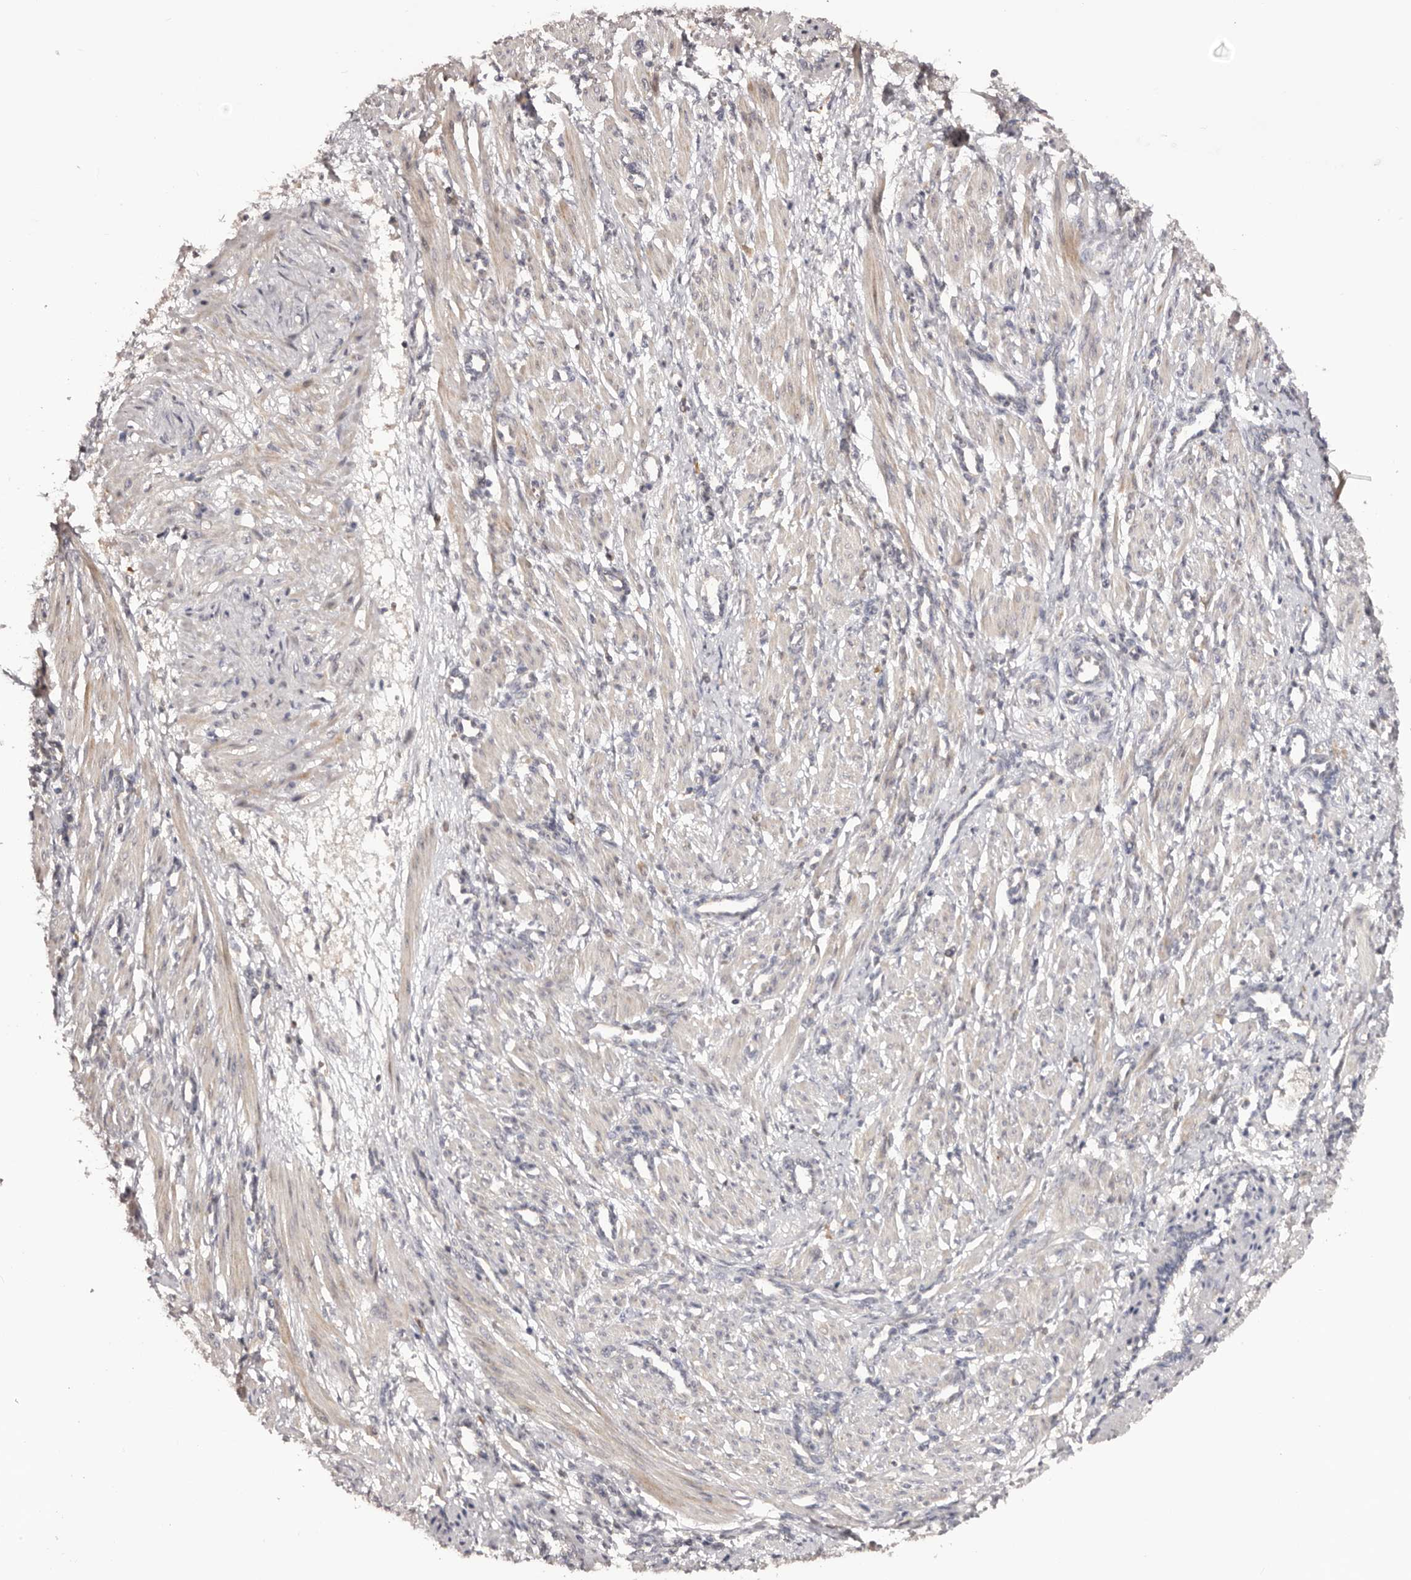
{"staining": {"intensity": "weak", "quantity": ">75%", "location": "cytoplasmic/membranous"}, "tissue": "smooth muscle", "cell_type": "Smooth muscle cells", "image_type": "normal", "snomed": [{"axis": "morphology", "description": "Normal tissue, NOS"}, {"axis": "topography", "description": "Endometrium"}], "caption": "This is a micrograph of immunohistochemistry (IHC) staining of benign smooth muscle, which shows weak expression in the cytoplasmic/membranous of smooth muscle cells.", "gene": "KCNJ8", "patient": {"sex": "female", "age": 33}}